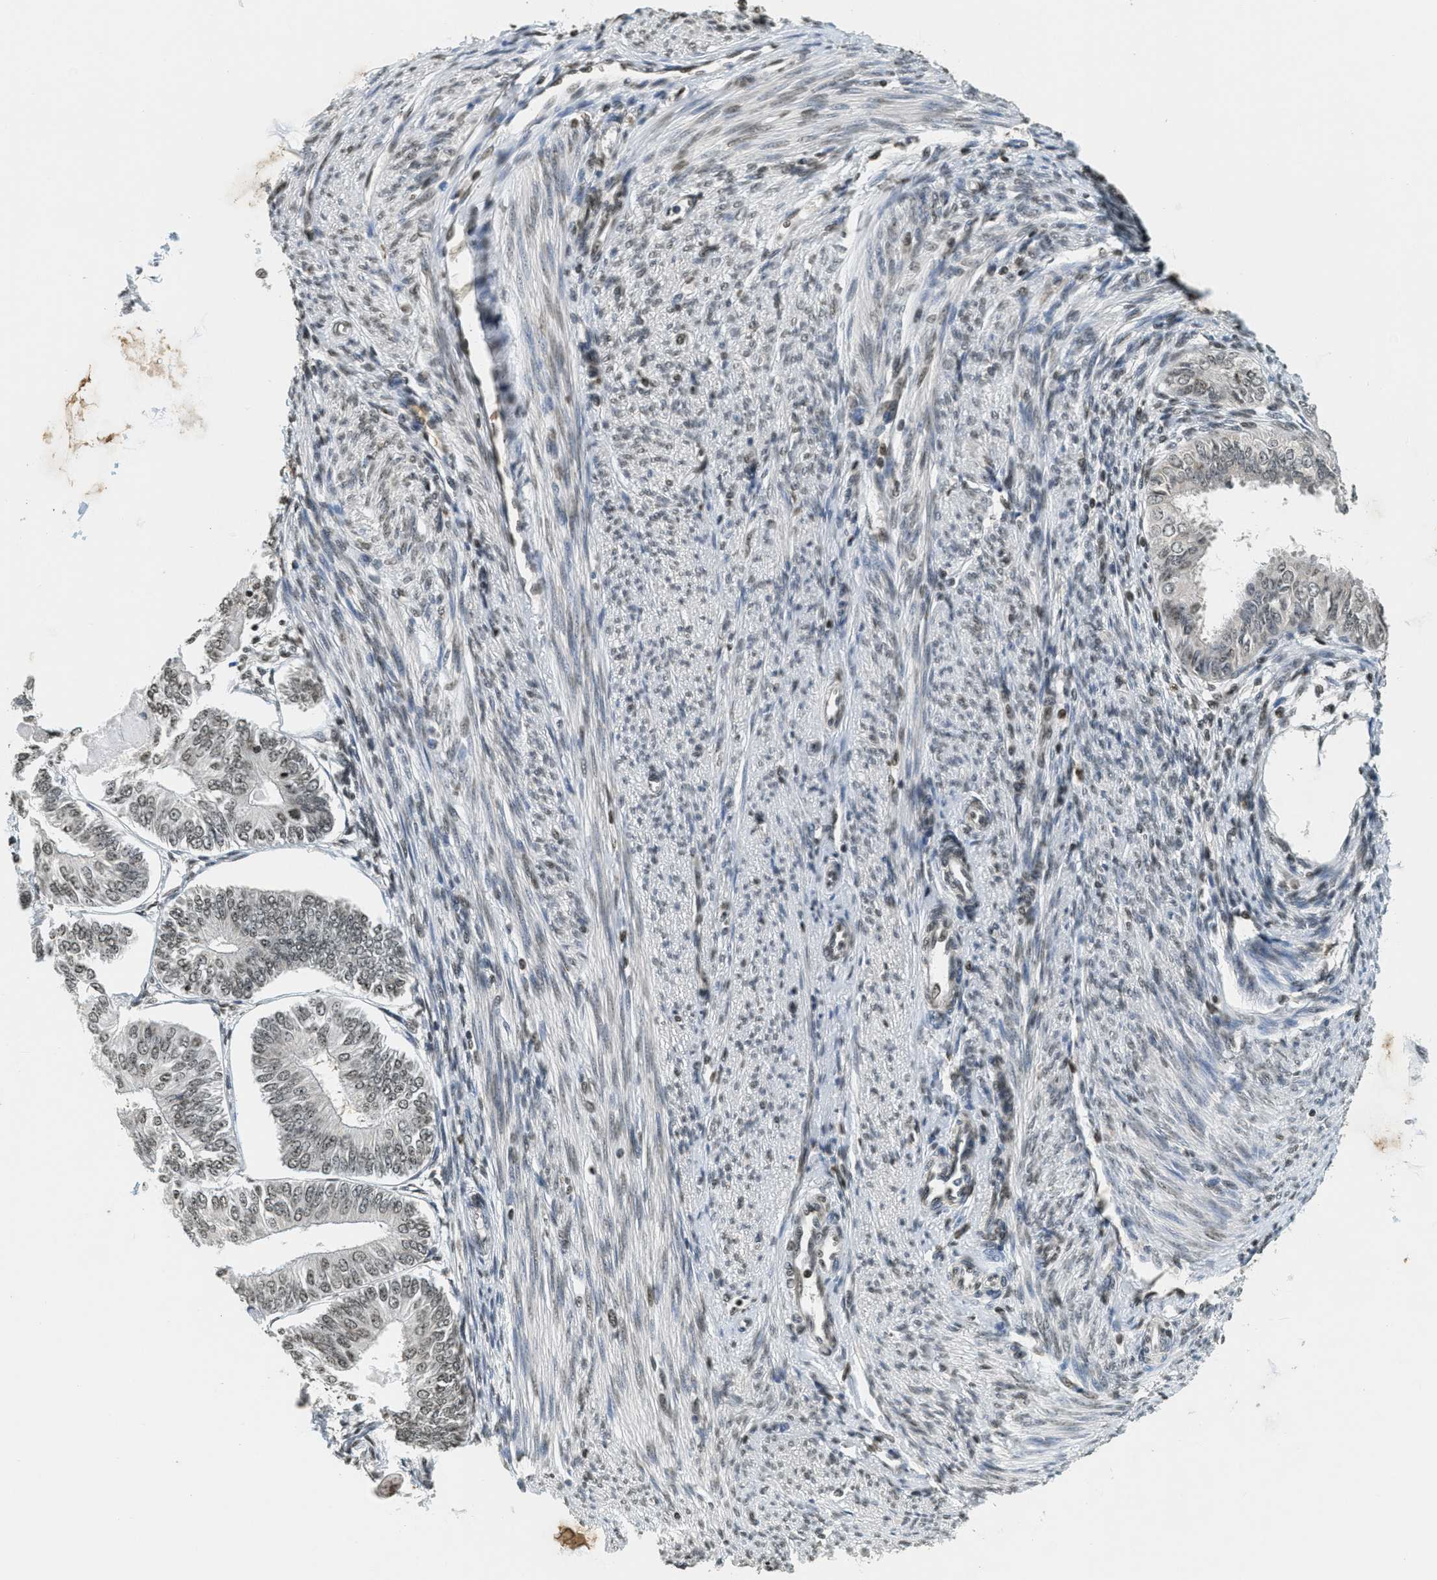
{"staining": {"intensity": "weak", "quantity": ">75%", "location": "nuclear"}, "tissue": "endometrial cancer", "cell_type": "Tumor cells", "image_type": "cancer", "snomed": [{"axis": "morphology", "description": "Adenocarcinoma, NOS"}, {"axis": "topography", "description": "Endometrium"}], "caption": "About >75% of tumor cells in human adenocarcinoma (endometrial) show weak nuclear protein expression as visualized by brown immunohistochemical staining.", "gene": "LDB2", "patient": {"sex": "female", "age": 58}}